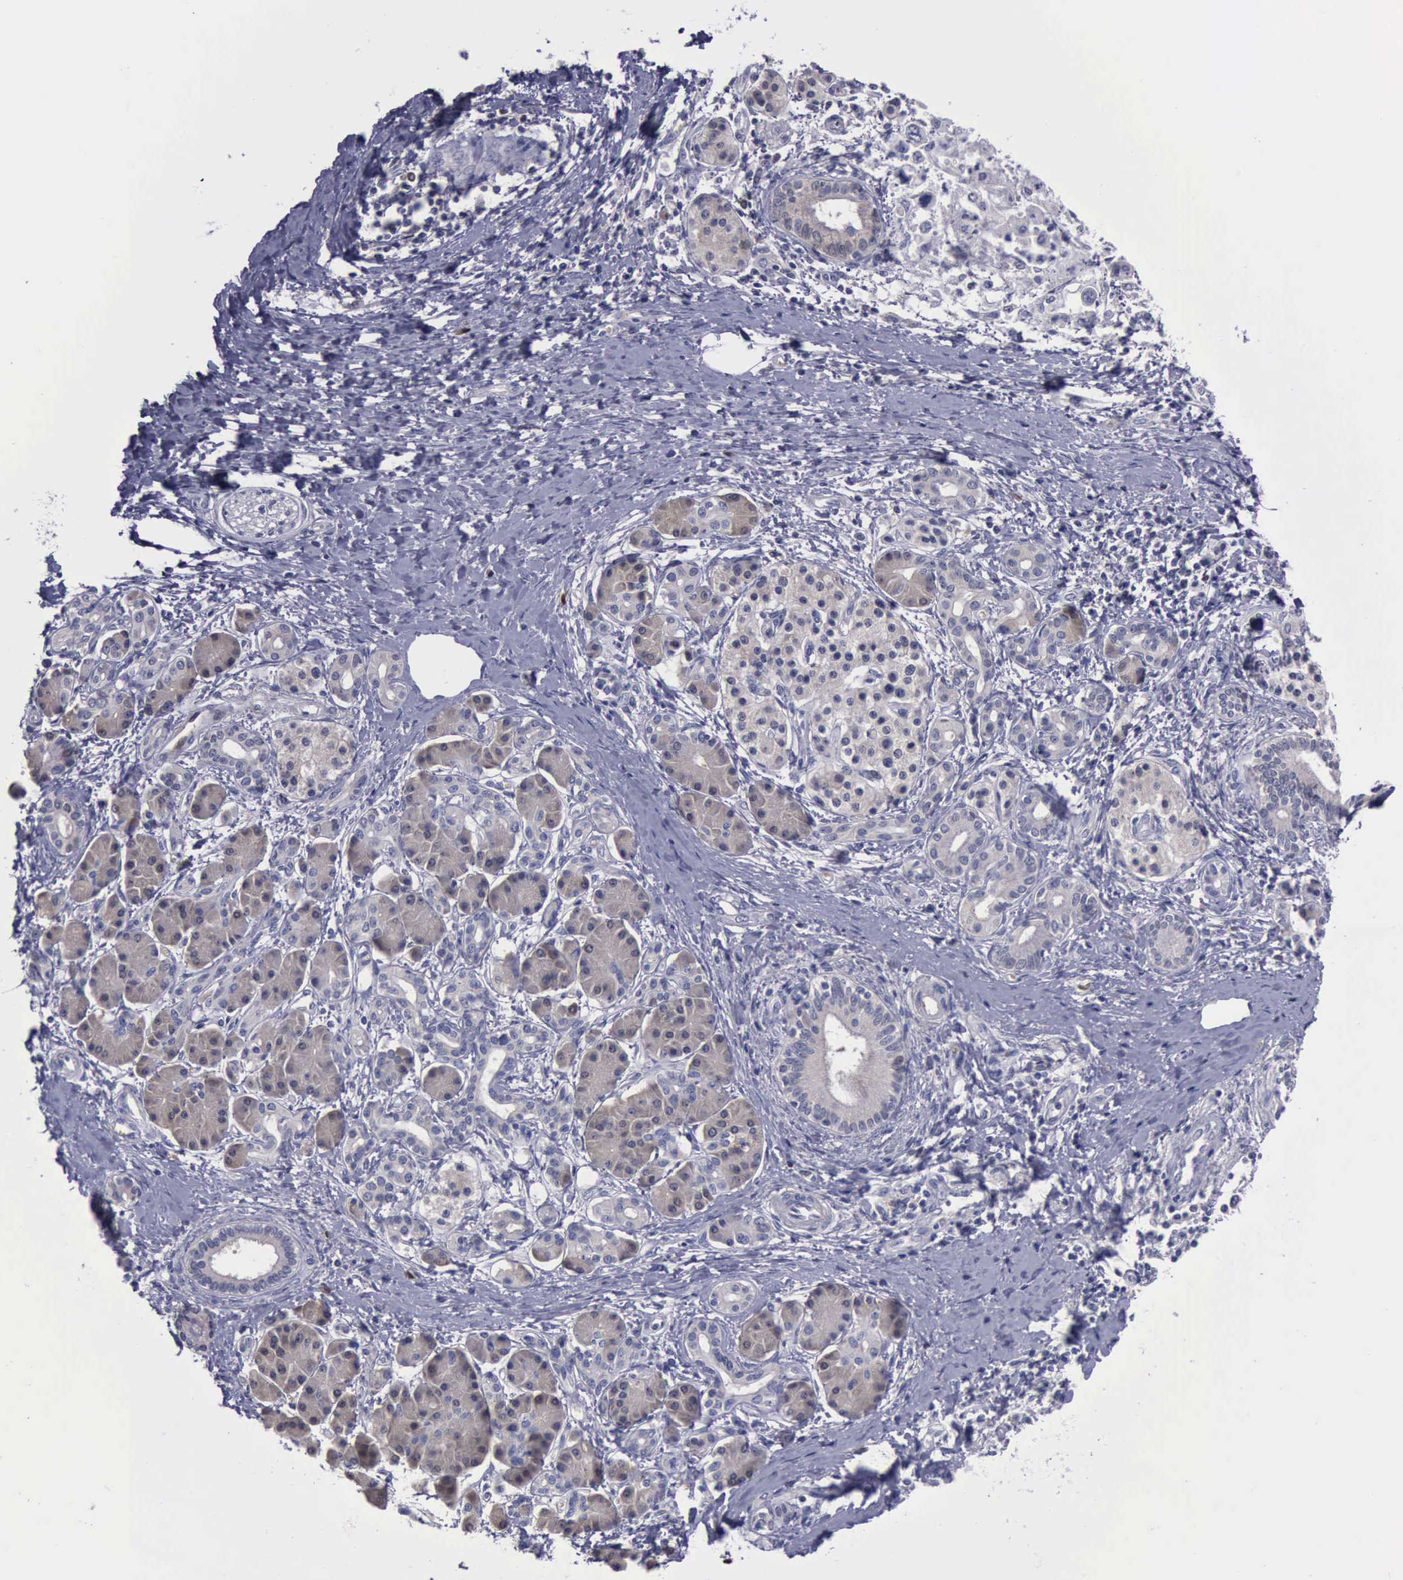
{"staining": {"intensity": "negative", "quantity": "none", "location": "none"}, "tissue": "pancreatic cancer", "cell_type": "Tumor cells", "image_type": "cancer", "snomed": [{"axis": "morphology", "description": "Adenocarcinoma, NOS"}, {"axis": "topography", "description": "Pancreas"}], "caption": "The immunohistochemistry (IHC) photomicrograph has no significant positivity in tumor cells of pancreatic cancer tissue. (Brightfield microscopy of DAB IHC at high magnification).", "gene": "CEP128", "patient": {"sex": "female", "age": 66}}